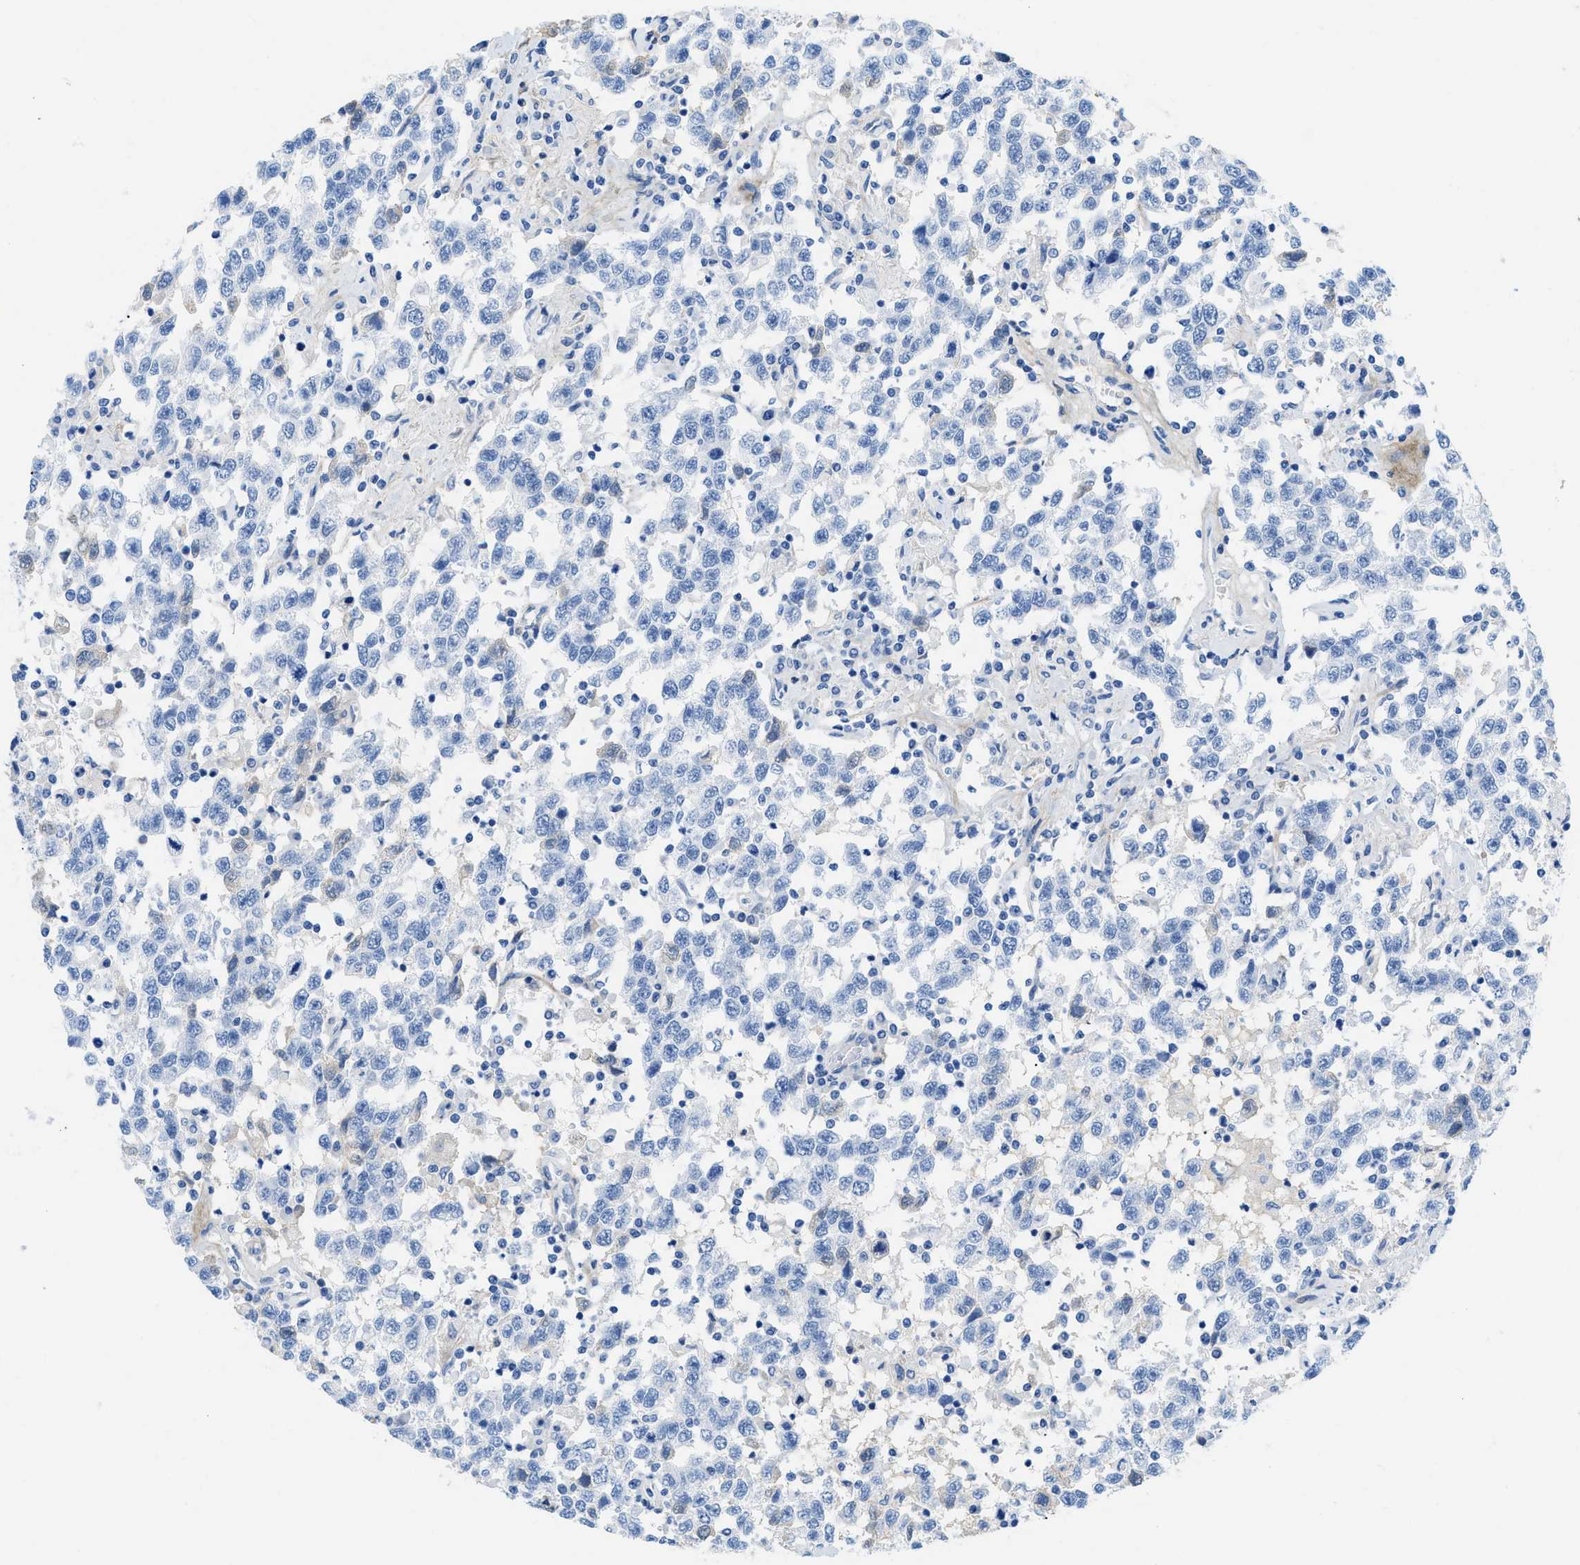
{"staining": {"intensity": "negative", "quantity": "none", "location": "none"}, "tissue": "testis cancer", "cell_type": "Tumor cells", "image_type": "cancer", "snomed": [{"axis": "morphology", "description": "Seminoma, NOS"}, {"axis": "topography", "description": "Testis"}], "caption": "Human testis seminoma stained for a protein using IHC demonstrates no staining in tumor cells.", "gene": "COL3A1", "patient": {"sex": "male", "age": 41}}